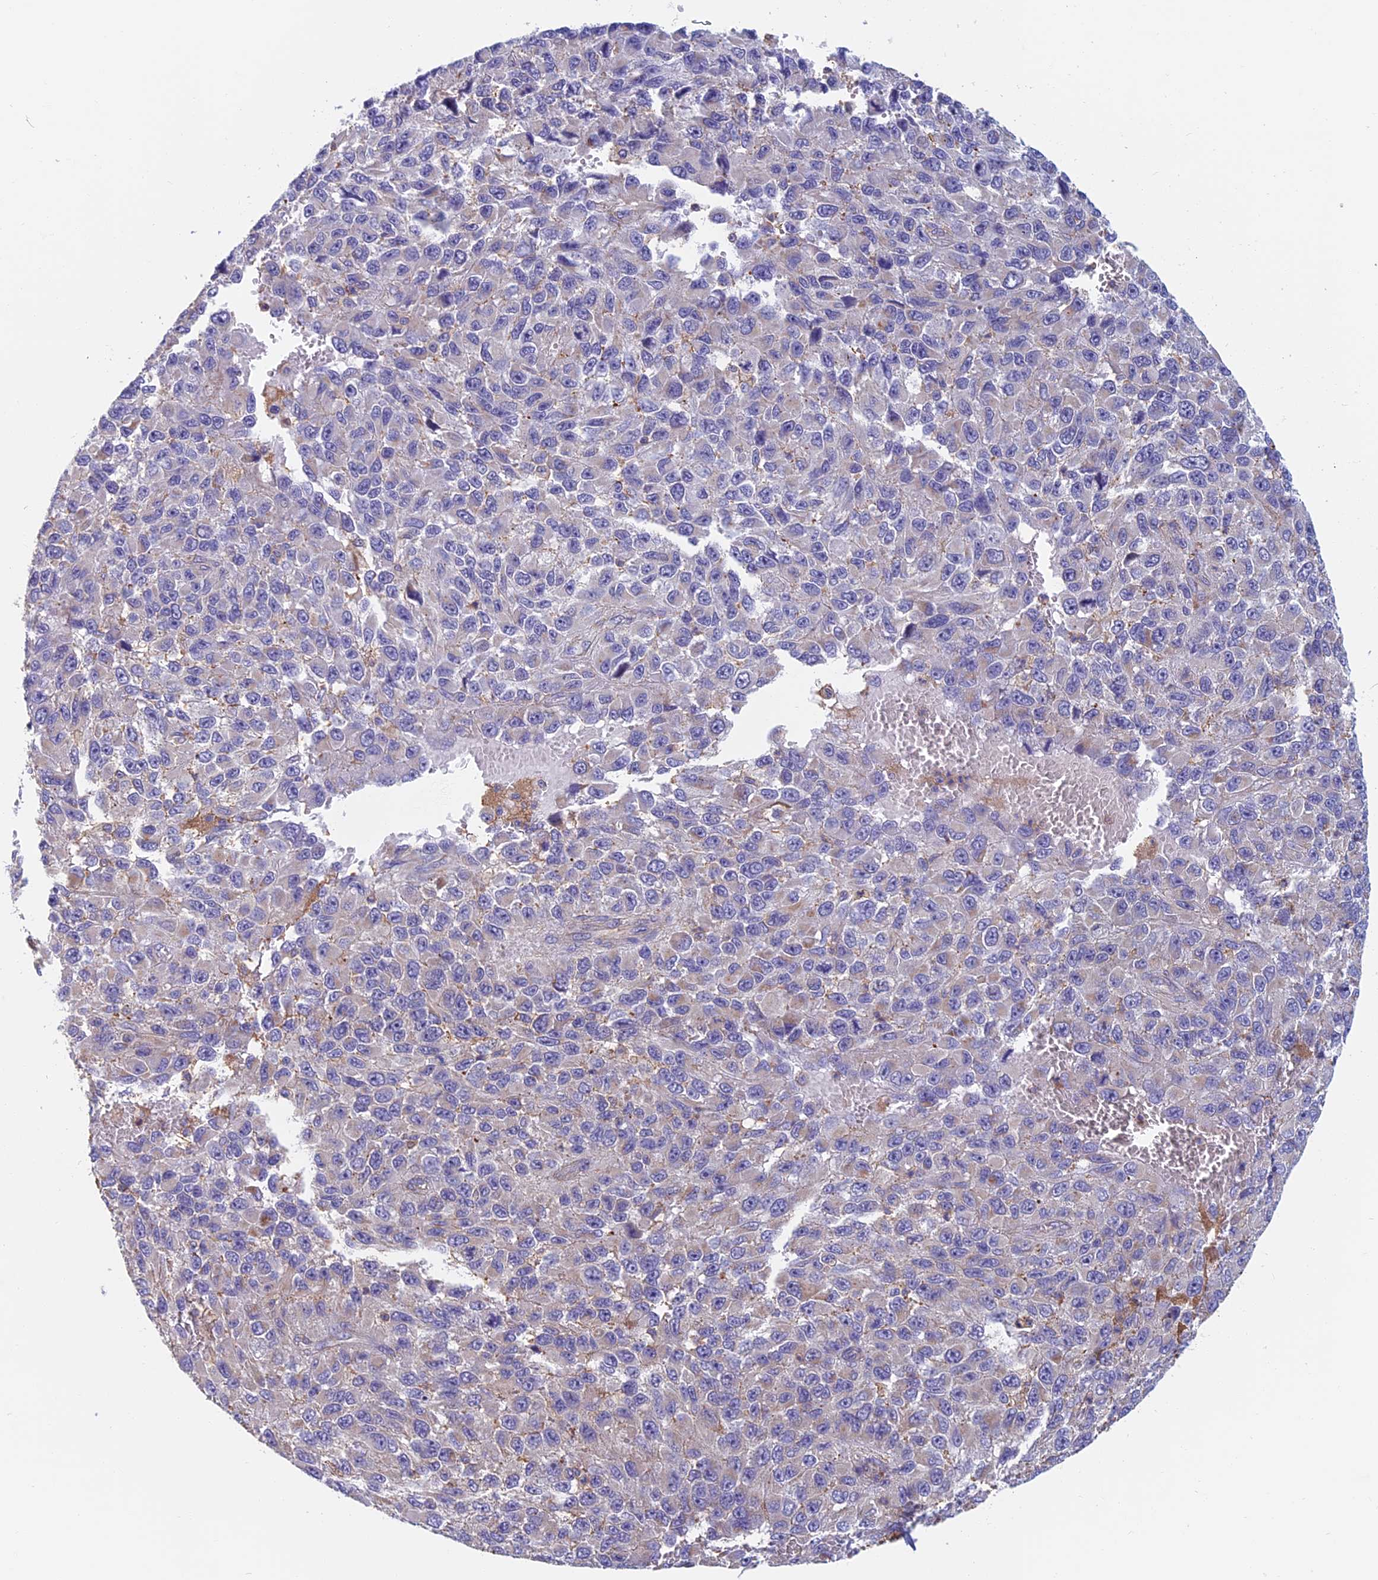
{"staining": {"intensity": "negative", "quantity": "none", "location": "none"}, "tissue": "melanoma", "cell_type": "Tumor cells", "image_type": "cancer", "snomed": [{"axis": "morphology", "description": "Normal tissue, NOS"}, {"axis": "morphology", "description": "Malignant melanoma, NOS"}, {"axis": "topography", "description": "Skin"}], "caption": "There is no significant positivity in tumor cells of malignant melanoma.", "gene": "HSD17B8", "patient": {"sex": "female", "age": 96}}